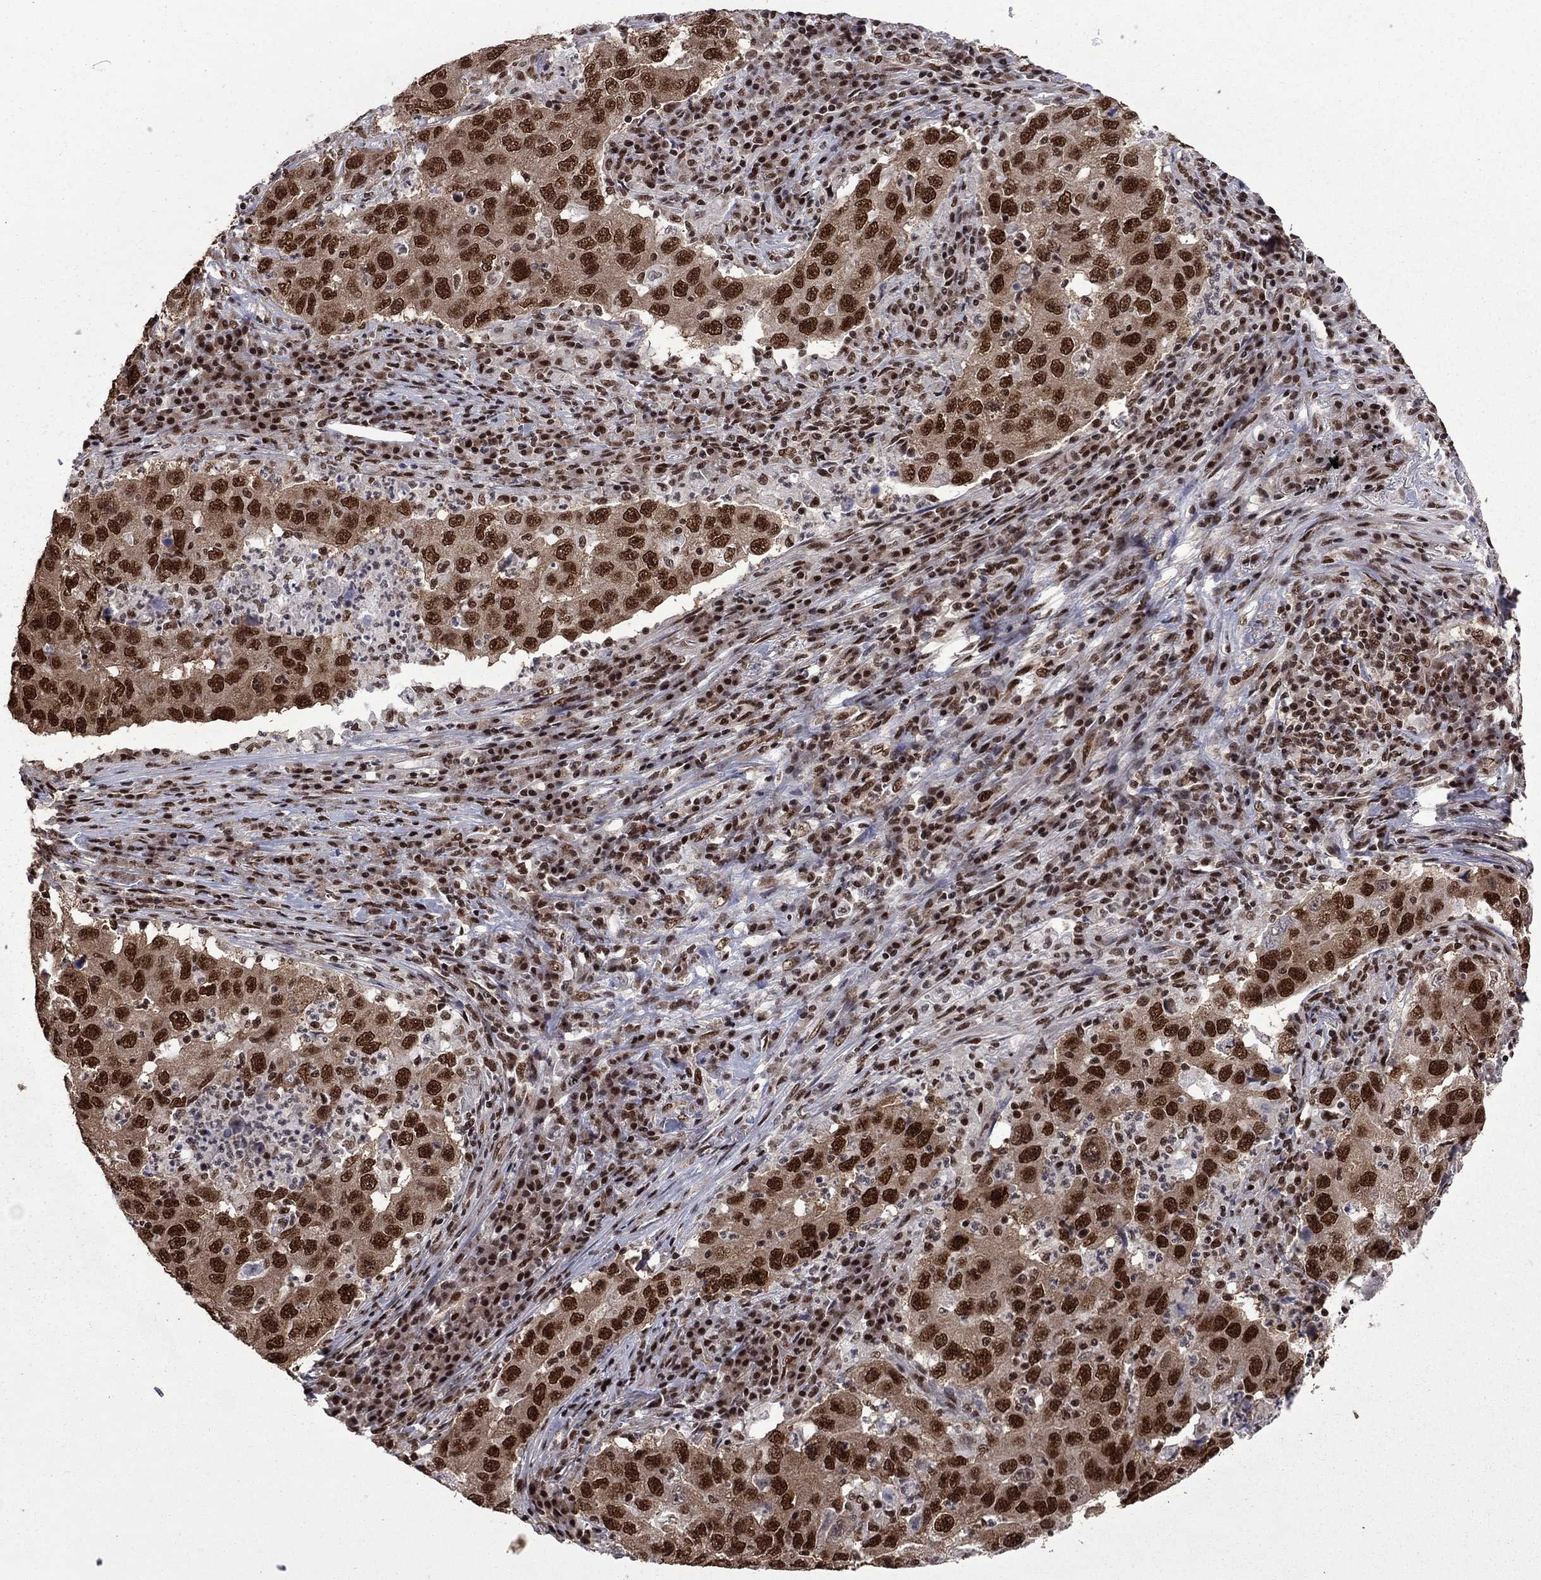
{"staining": {"intensity": "strong", "quantity": ">75%", "location": "nuclear"}, "tissue": "lung cancer", "cell_type": "Tumor cells", "image_type": "cancer", "snomed": [{"axis": "morphology", "description": "Adenocarcinoma, NOS"}, {"axis": "topography", "description": "Lung"}], "caption": "Strong nuclear positivity is identified in about >75% of tumor cells in lung cancer.", "gene": "MED25", "patient": {"sex": "male", "age": 73}}